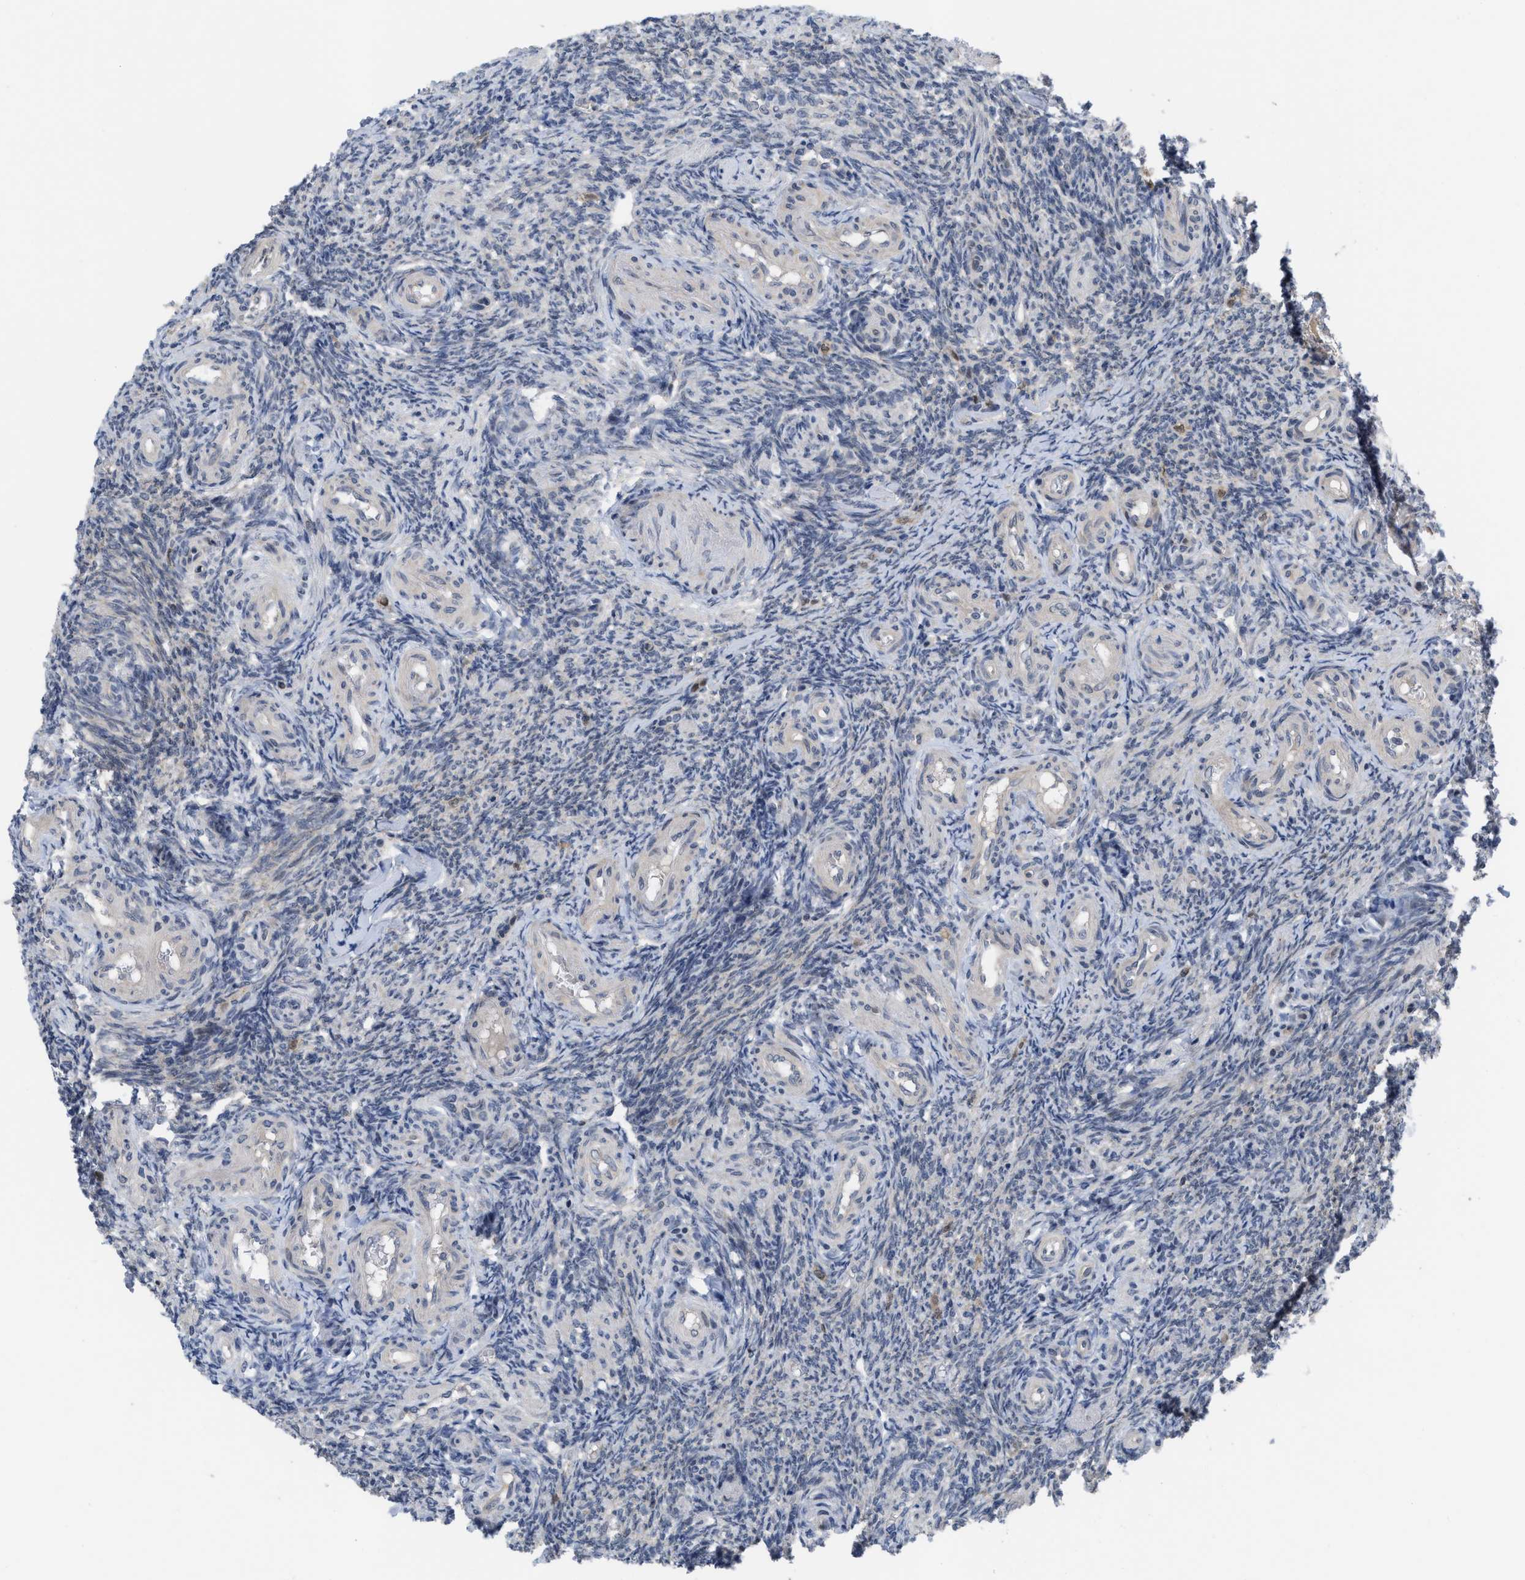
{"staining": {"intensity": "negative", "quantity": "none", "location": "none"}, "tissue": "ovary", "cell_type": "Ovarian stroma cells", "image_type": "normal", "snomed": [{"axis": "morphology", "description": "Normal tissue, NOS"}, {"axis": "topography", "description": "Ovary"}], "caption": "This is an immunohistochemistry (IHC) micrograph of unremarkable human ovary. There is no positivity in ovarian stroma cells.", "gene": "LDAF1", "patient": {"sex": "female", "age": 41}}